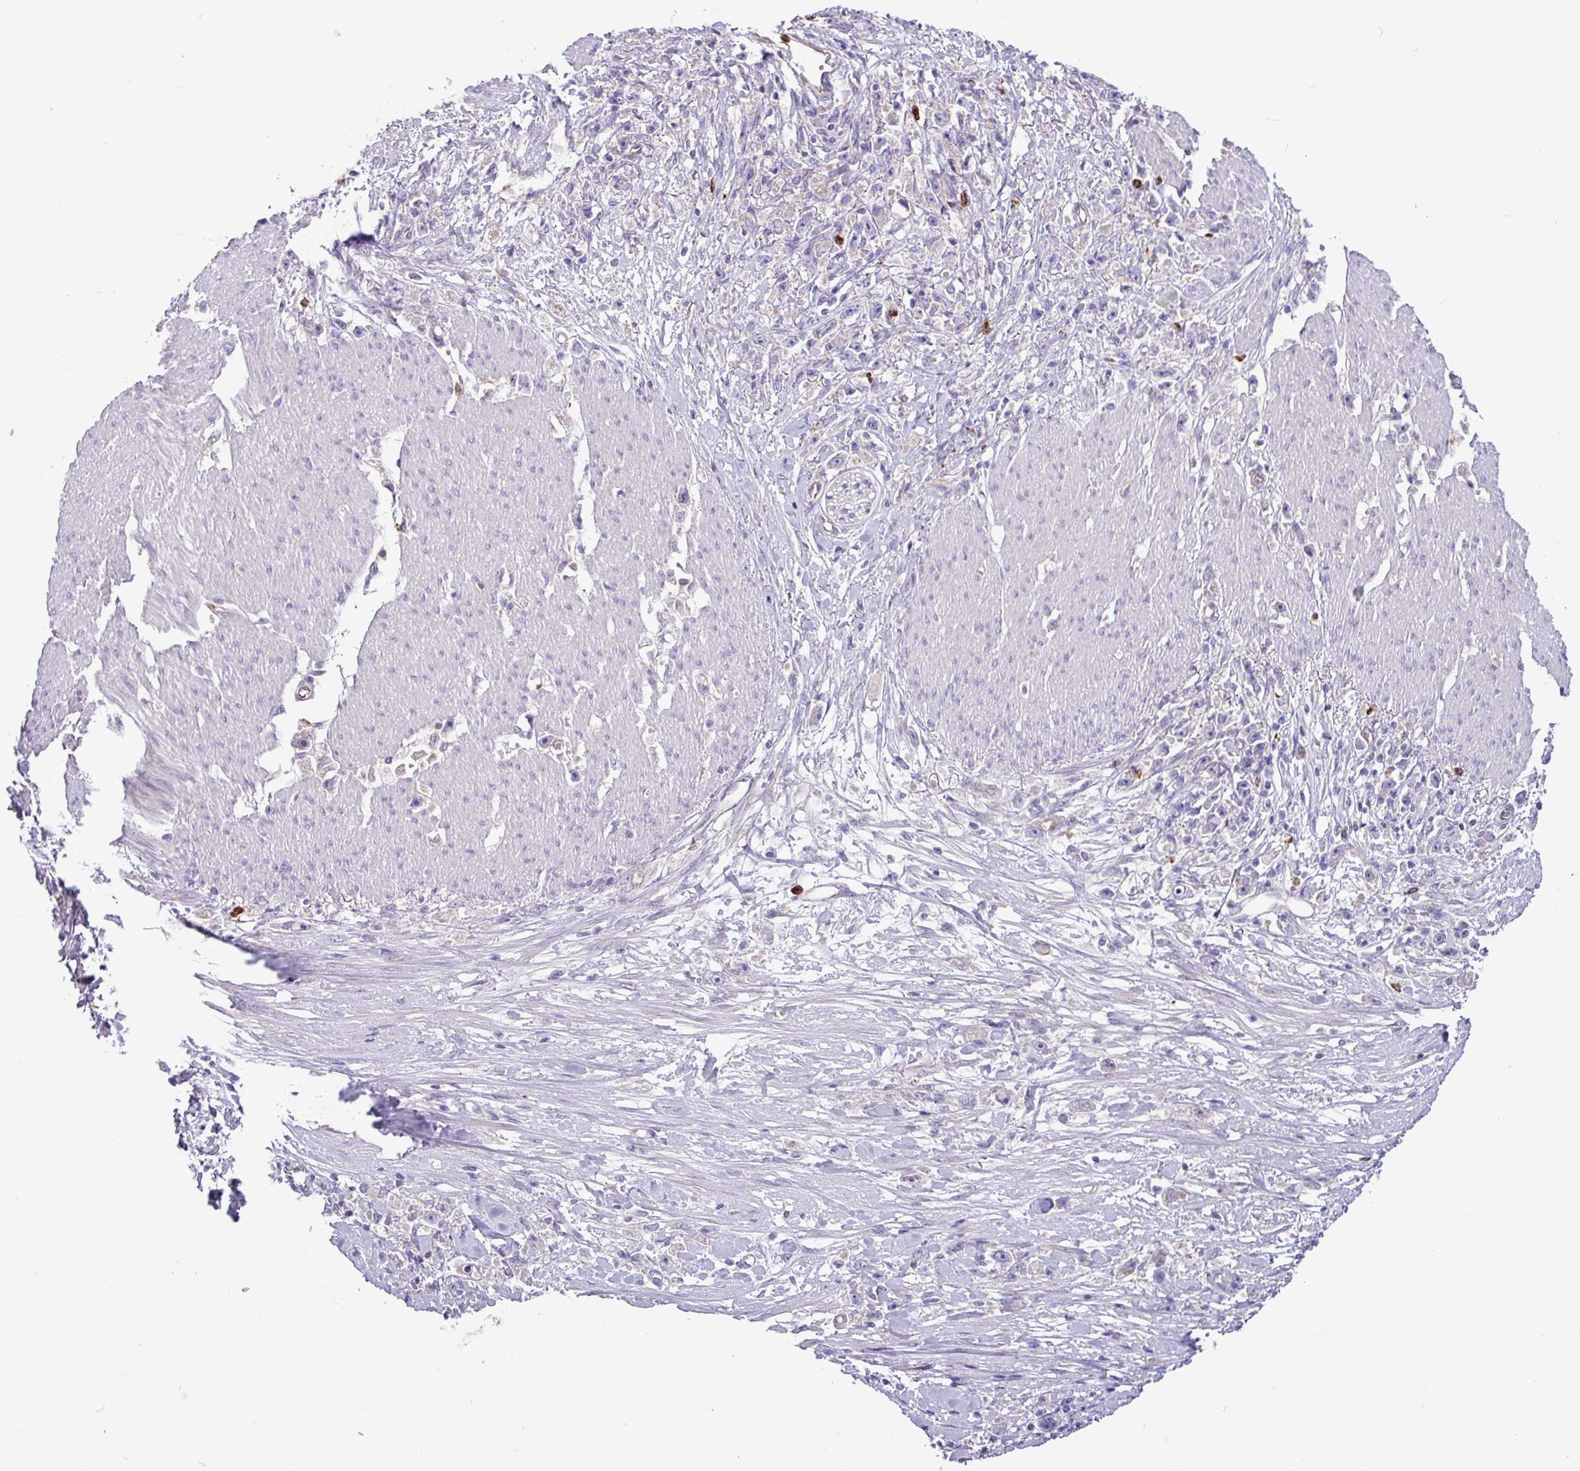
{"staining": {"intensity": "negative", "quantity": "none", "location": "none"}, "tissue": "stomach cancer", "cell_type": "Tumor cells", "image_type": "cancer", "snomed": [{"axis": "morphology", "description": "Adenocarcinoma, NOS"}, {"axis": "topography", "description": "Stomach"}], "caption": "Stomach cancer (adenocarcinoma) was stained to show a protein in brown. There is no significant staining in tumor cells.", "gene": "MRM2", "patient": {"sex": "female", "age": 59}}